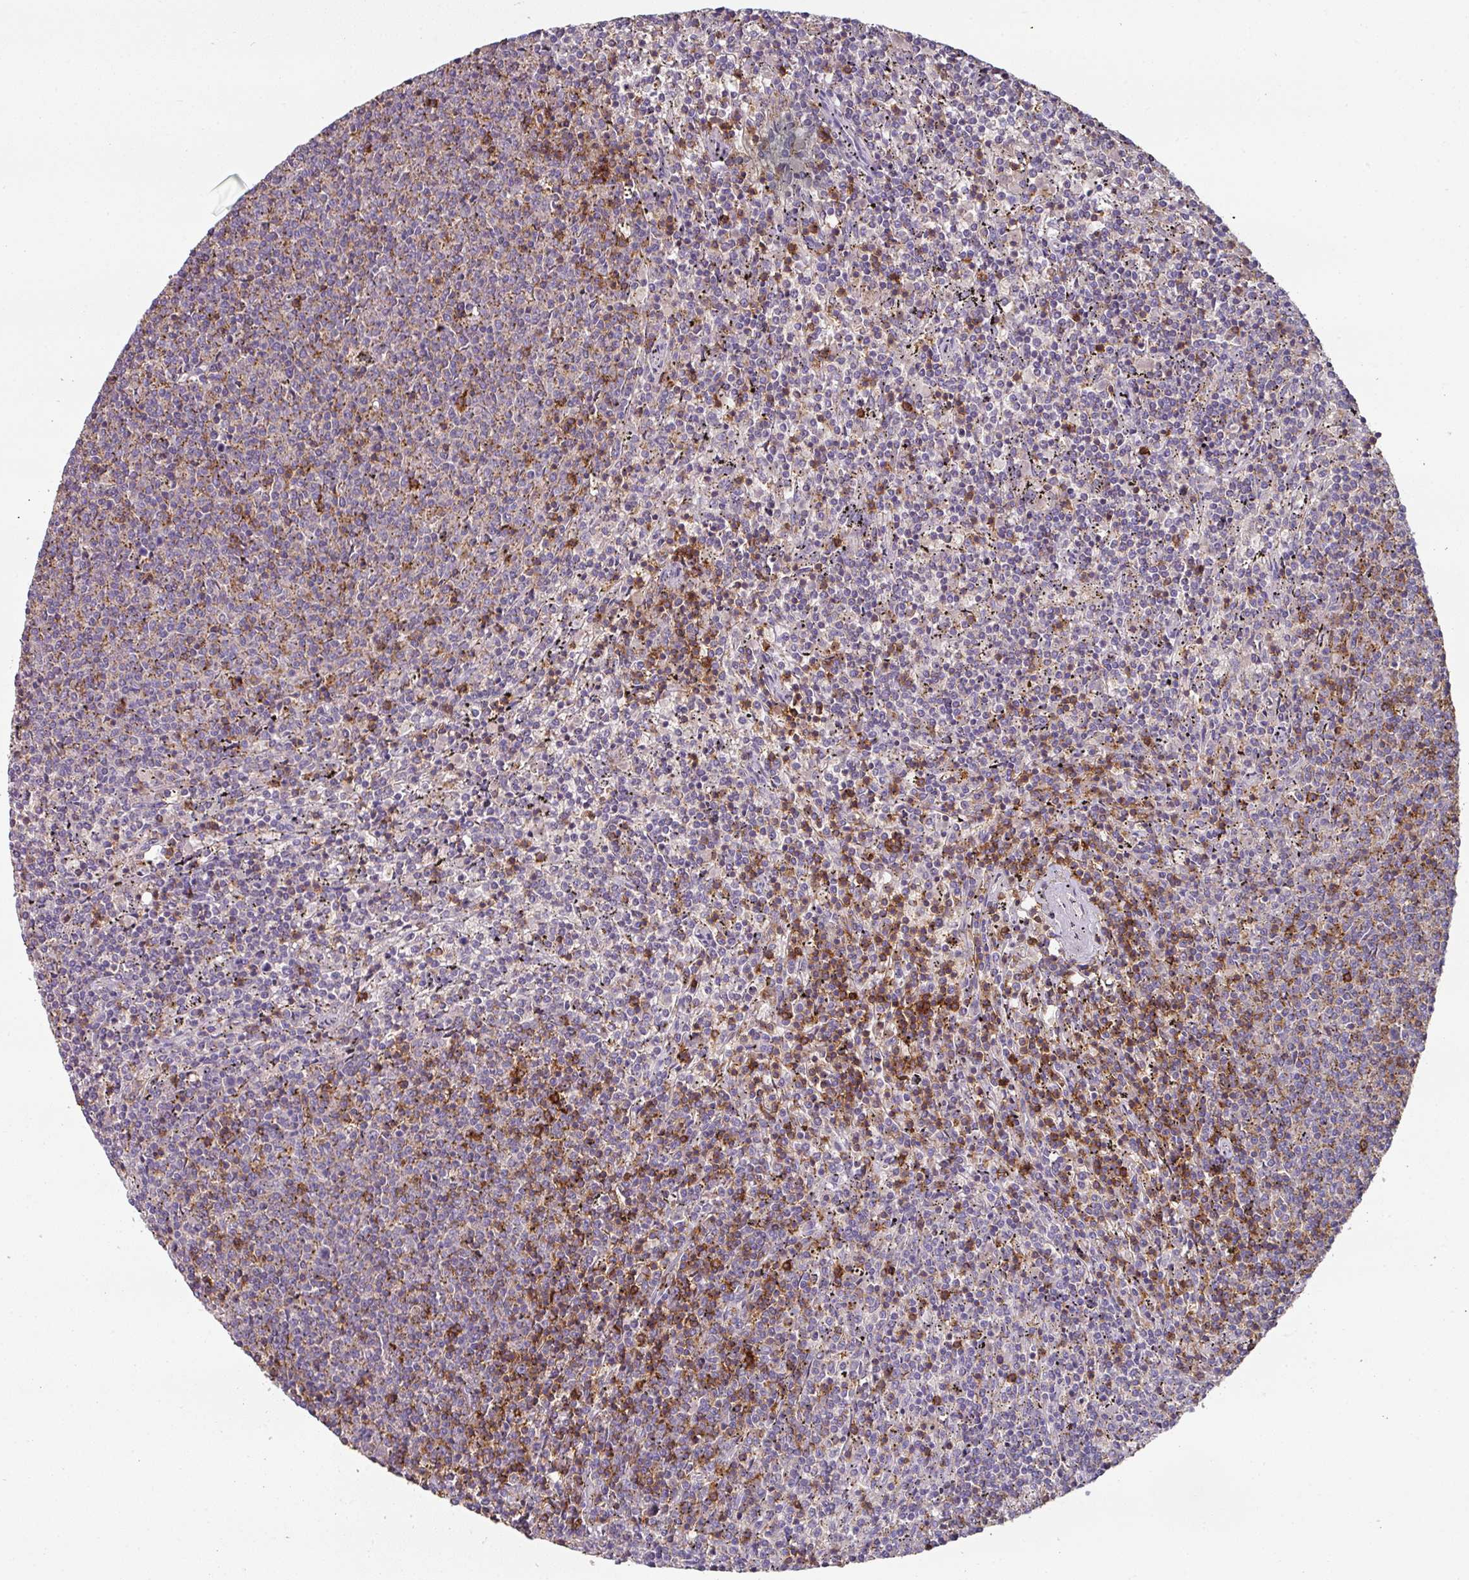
{"staining": {"intensity": "moderate", "quantity": "<25%", "location": "cytoplasmic/membranous"}, "tissue": "lymphoma", "cell_type": "Tumor cells", "image_type": "cancer", "snomed": [{"axis": "morphology", "description": "Malignant lymphoma, non-Hodgkin's type, Low grade"}, {"axis": "topography", "description": "Spleen"}], "caption": "This histopathology image exhibits lymphoma stained with immunohistochemistry to label a protein in brown. The cytoplasmic/membranous of tumor cells show moderate positivity for the protein. Nuclei are counter-stained blue.", "gene": "CD3G", "patient": {"sex": "female", "age": 50}}